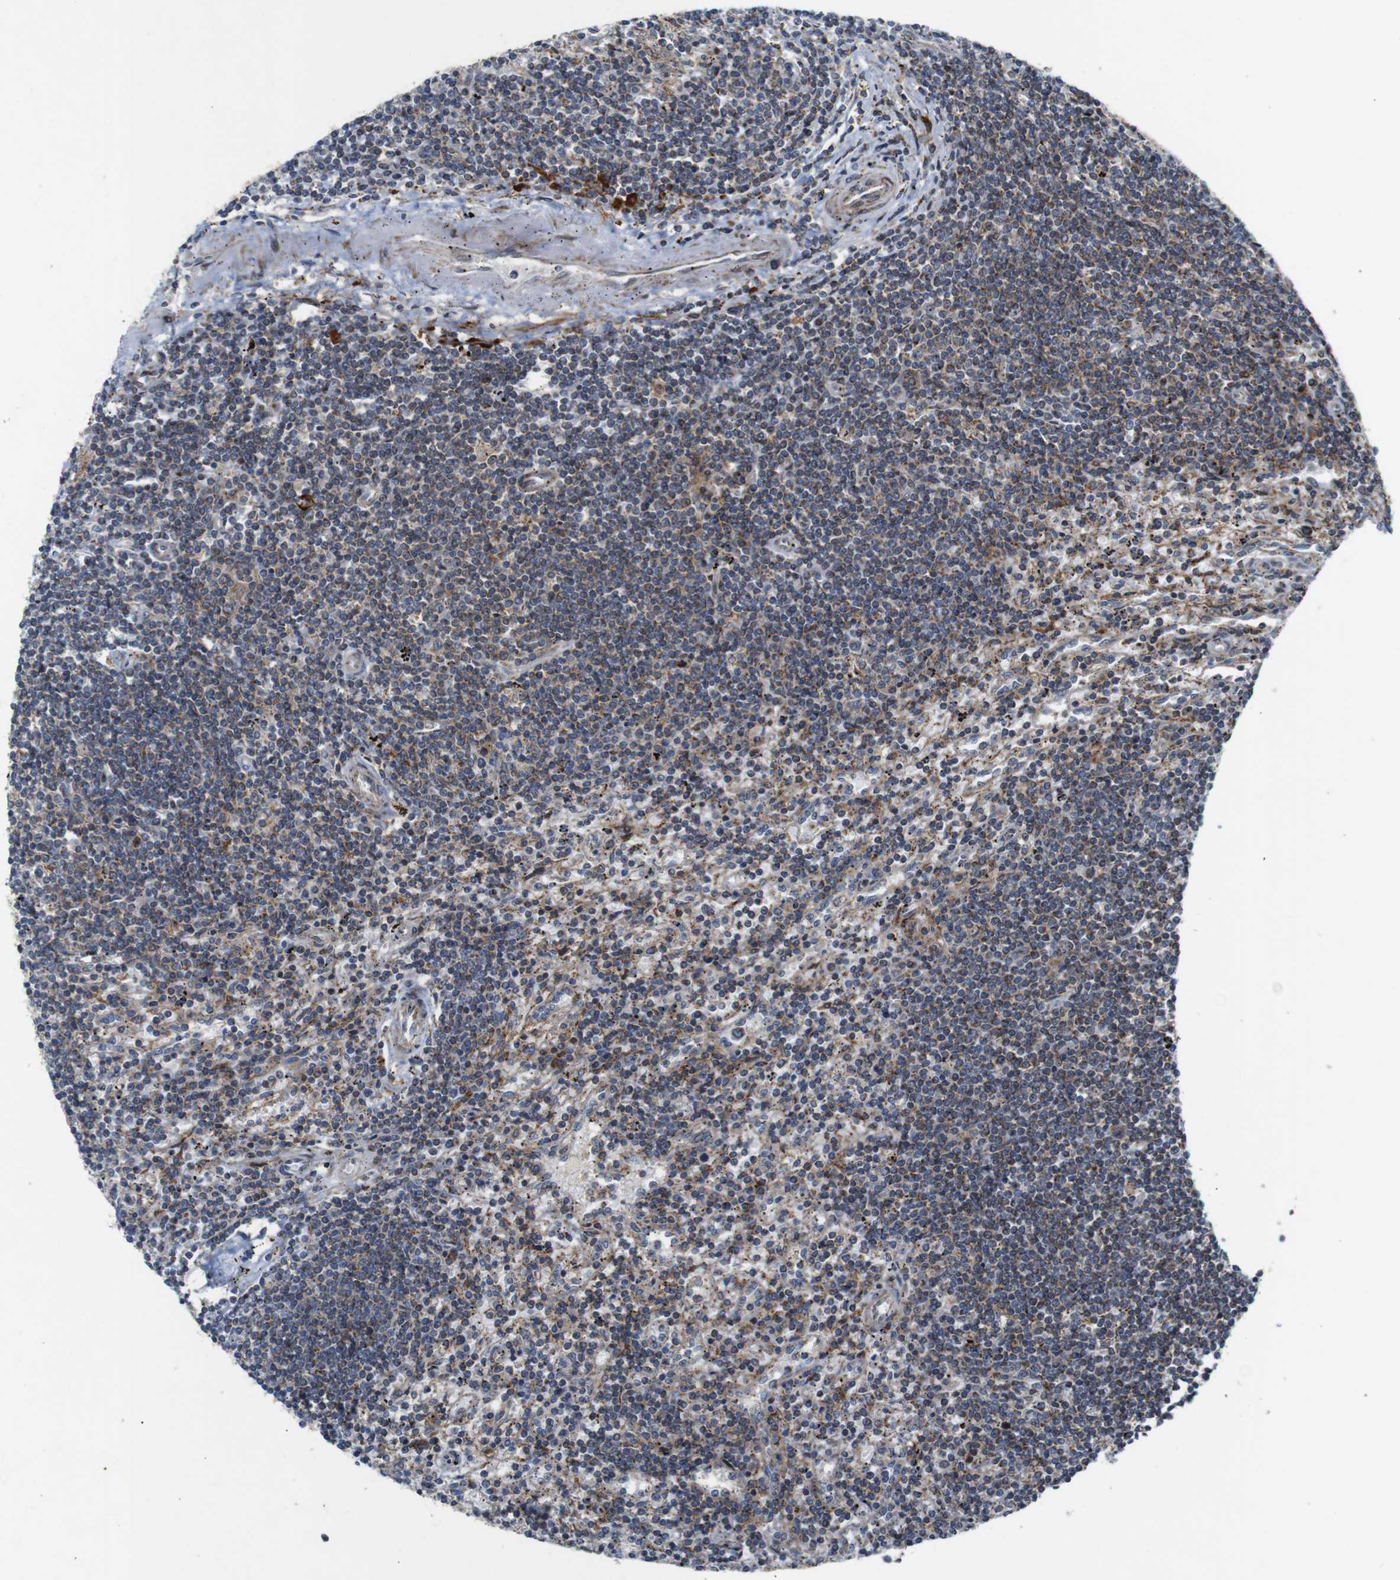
{"staining": {"intensity": "weak", "quantity": ">75%", "location": "cytoplasmic/membranous"}, "tissue": "lymphoma", "cell_type": "Tumor cells", "image_type": "cancer", "snomed": [{"axis": "morphology", "description": "Malignant lymphoma, non-Hodgkin's type, Low grade"}, {"axis": "topography", "description": "Spleen"}], "caption": "The histopathology image reveals immunohistochemical staining of low-grade malignant lymphoma, non-Hodgkin's type. There is weak cytoplasmic/membranous staining is present in about >75% of tumor cells. The protein is stained brown, and the nuclei are stained in blue (DAB IHC with brightfield microscopy, high magnification).", "gene": "ATP7B", "patient": {"sex": "male", "age": 76}}